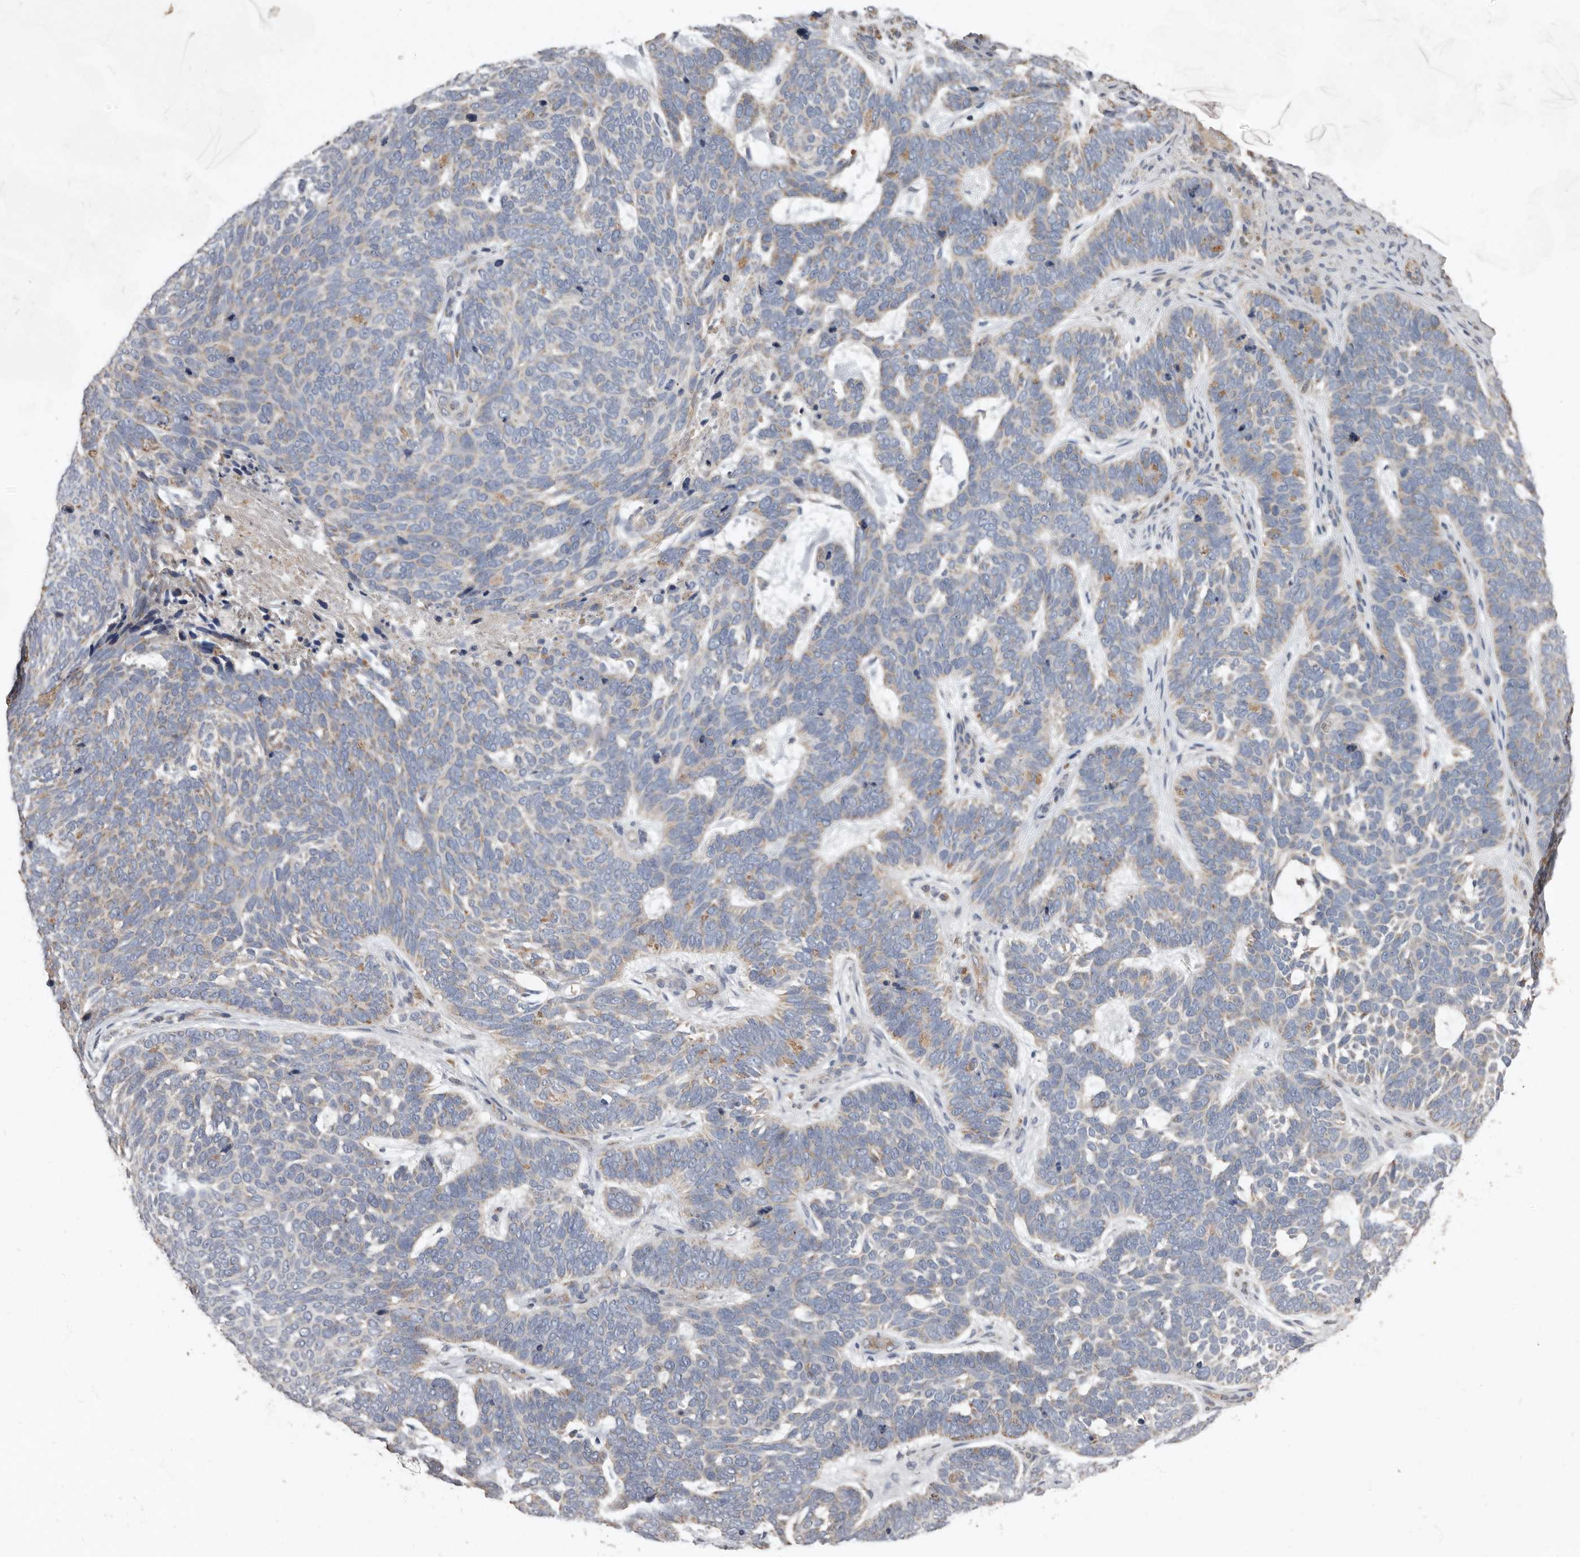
{"staining": {"intensity": "weak", "quantity": "<25%", "location": "cytoplasmic/membranous"}, "tissue": "skin cancer", "cell_type": "Tumor cells", "image_type": "cancer", "snomed": [{"axis": "morphology", "description": "Basal cell carcinoma"}, {"axis": "topography", "description": "Skin"}], "caption": "Immunohistochemistry (IHC) histopathology image of skin cancer stained for a protein (brown), which demonstrates no expression in tumor cells.", "gene": "KIF26B", "patient": {"sex": "female", "age": 85}}